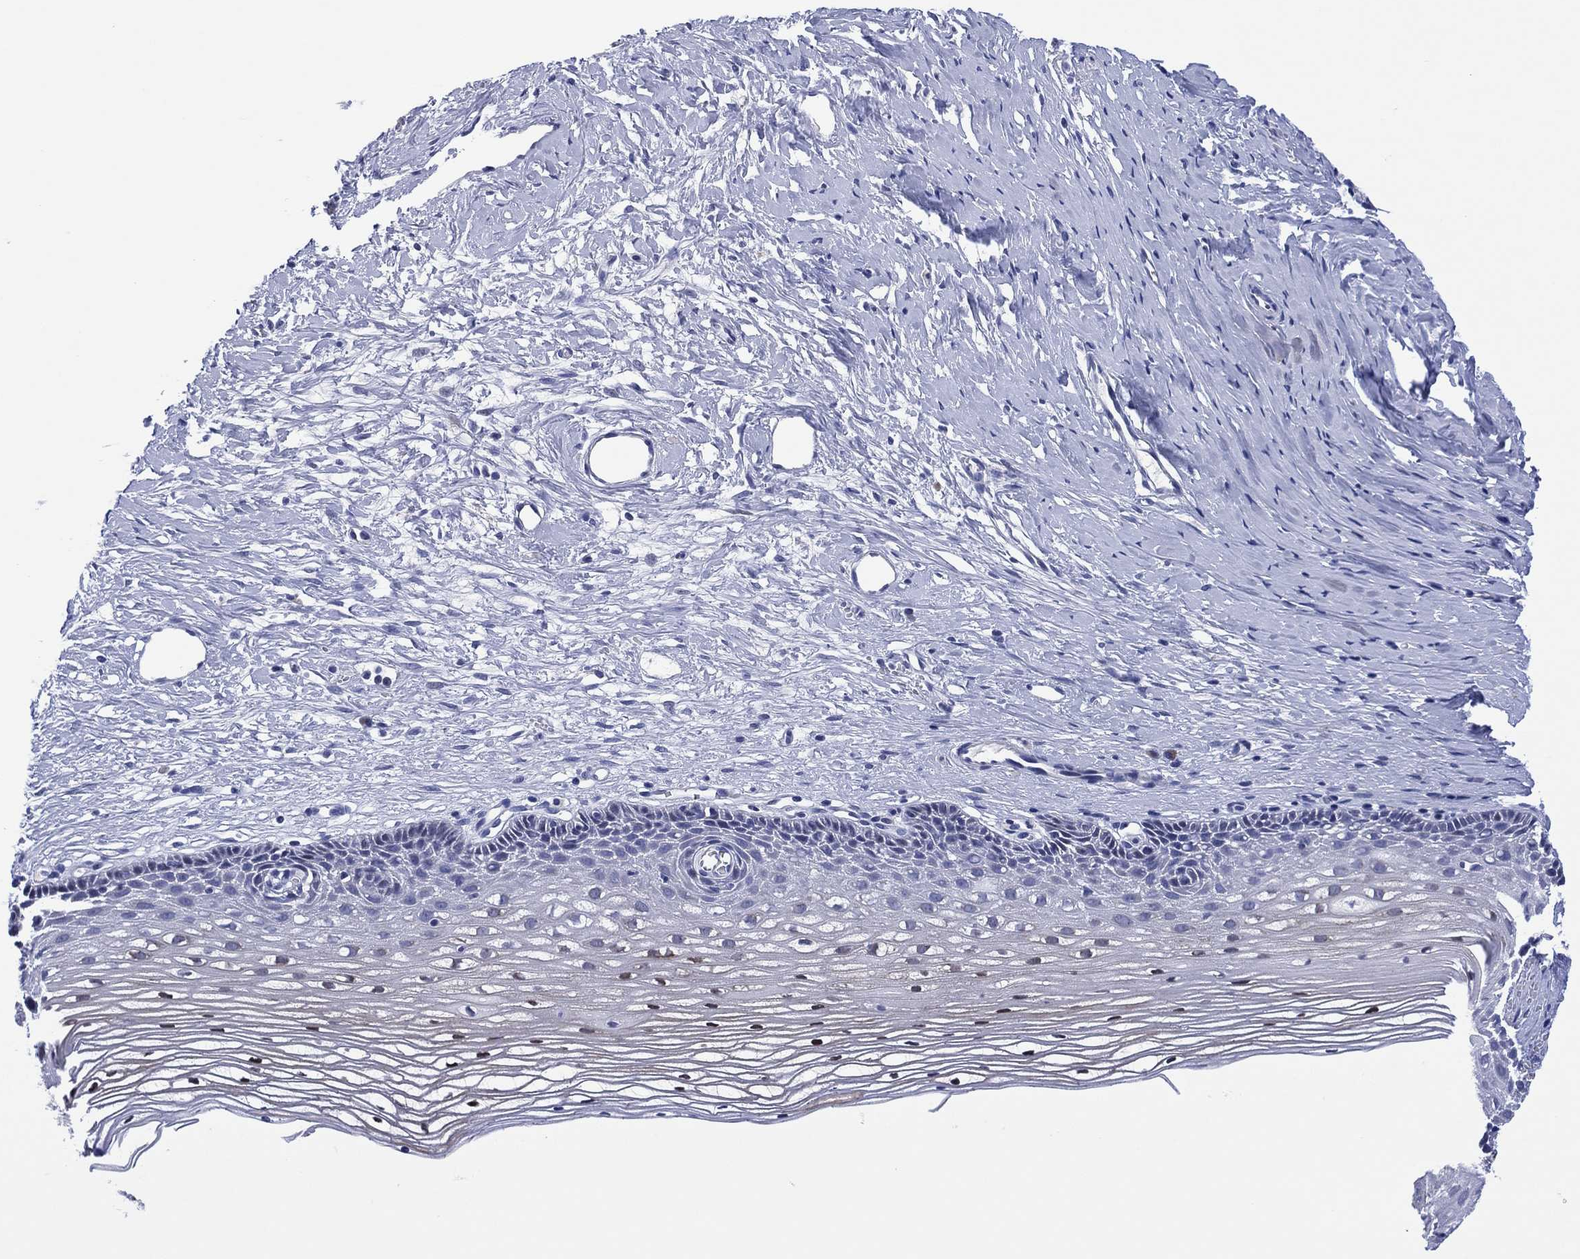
{"staining": {"intensity": "negative", "quantity": "none", "location": "none"}, "tissue": "cervix", "cell_type": "Glandular cells", "image_type": "normal", "snomed": [{"axis": "morphology", "description": "Normal tissue, NOS"}, {"axis": "topography", "description": "Cervix"}], "caption": "The histopathology image exhibits no staining of glandular cells in normal cervix. The staining is performed using DAB (3,3'-diaminobenzidine) brown chromogen with nuclei counter-stained in using hematoxylin.", "gene": "CLIP3", "patient": {"sex": "female", "age": 40}}